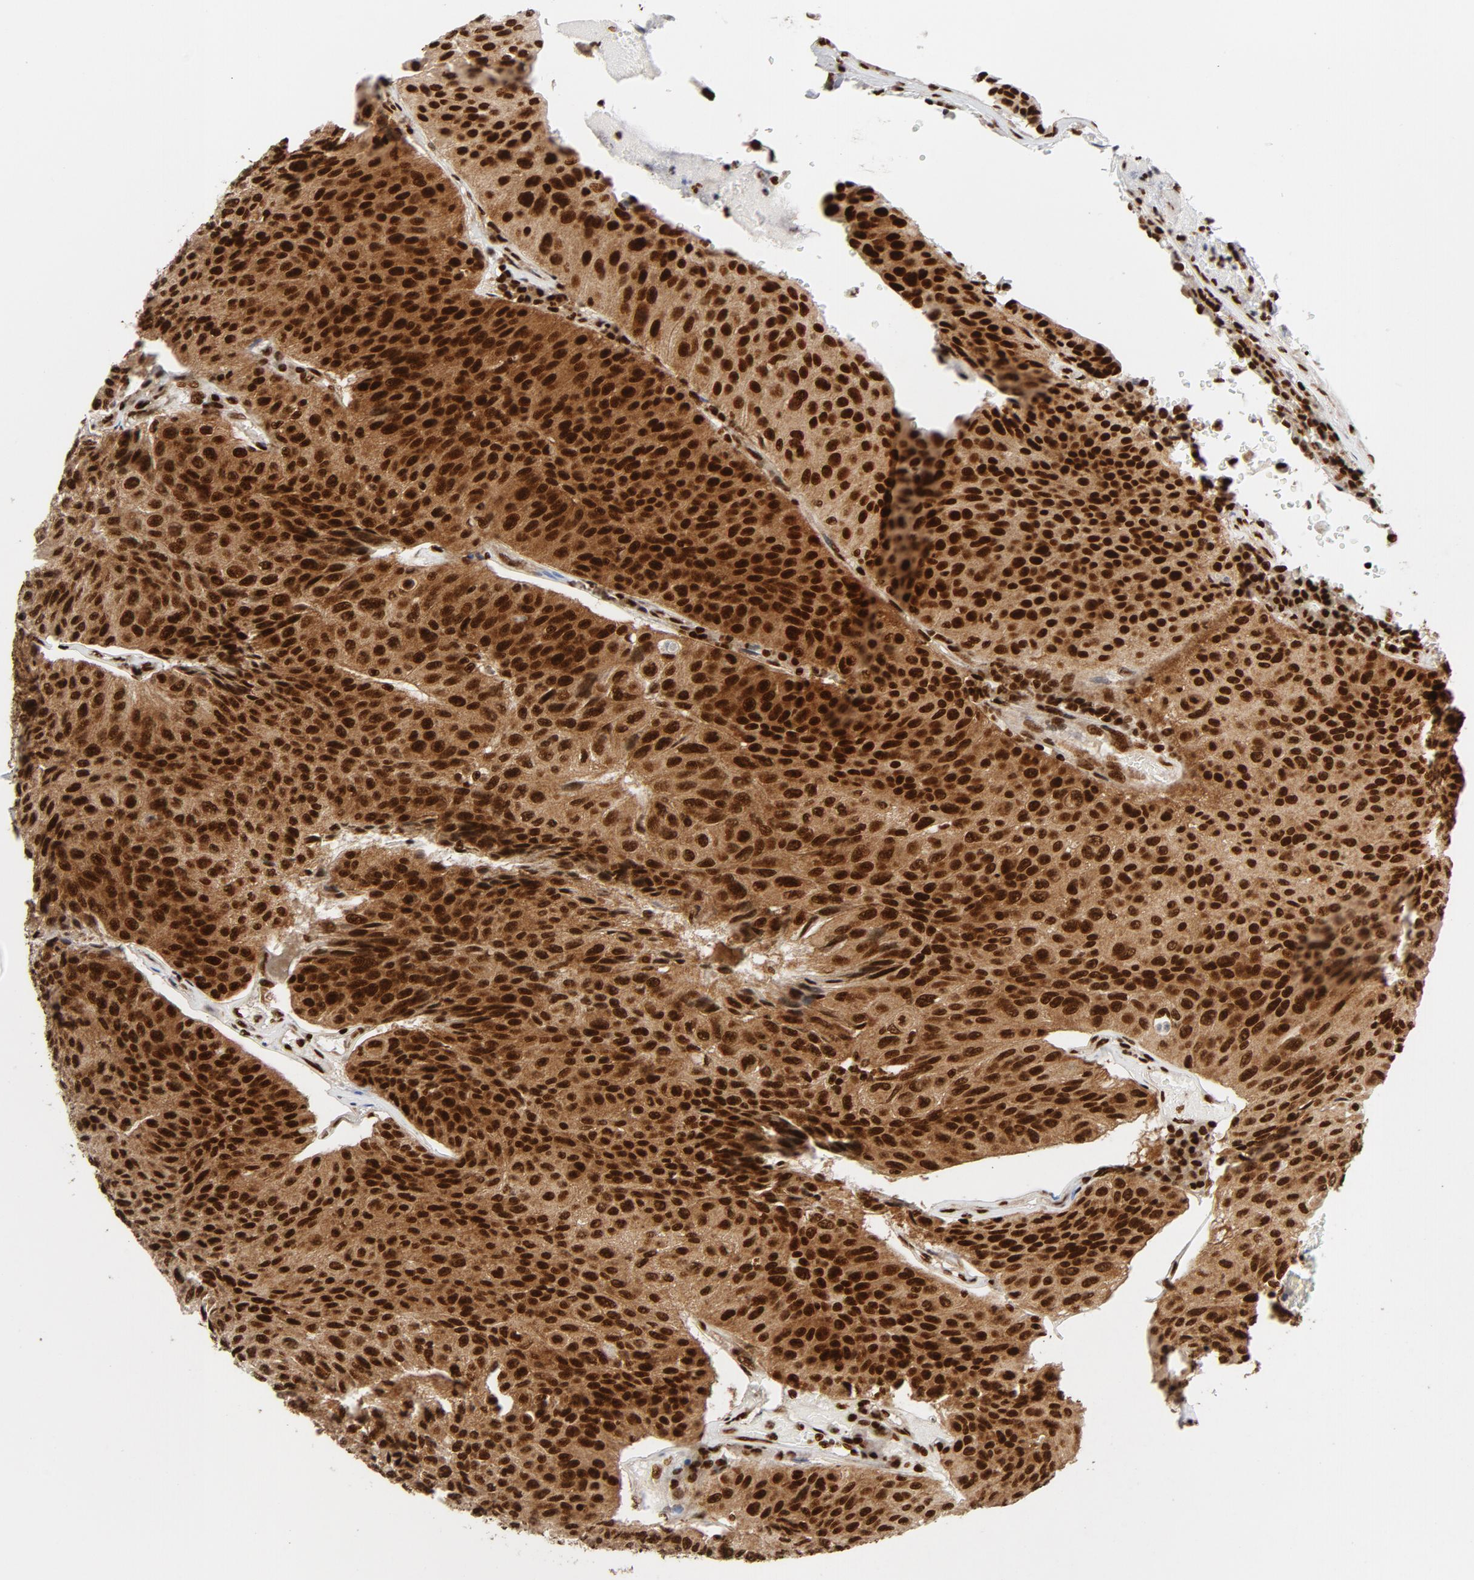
{"staining": {"intensity": "strong", "quantity": ">75%", "location": "cytoplasmic/membranous,nuclear"}, "tissue": "urothelial cancer", "cell_type": "Tumor cells", "image_type": "cancer", "snomed": [{"axis": "morphology", "description": "Urothelial carcinoma, High grade"}, {"axis": "topography", "description": "Urinary bladder"}], "caption": "Urothelial cancer stained with a protein marker displays strong staining in tumor cells.", "gene": "NFYB", "patient": {"sex": "male", "age": 66}}